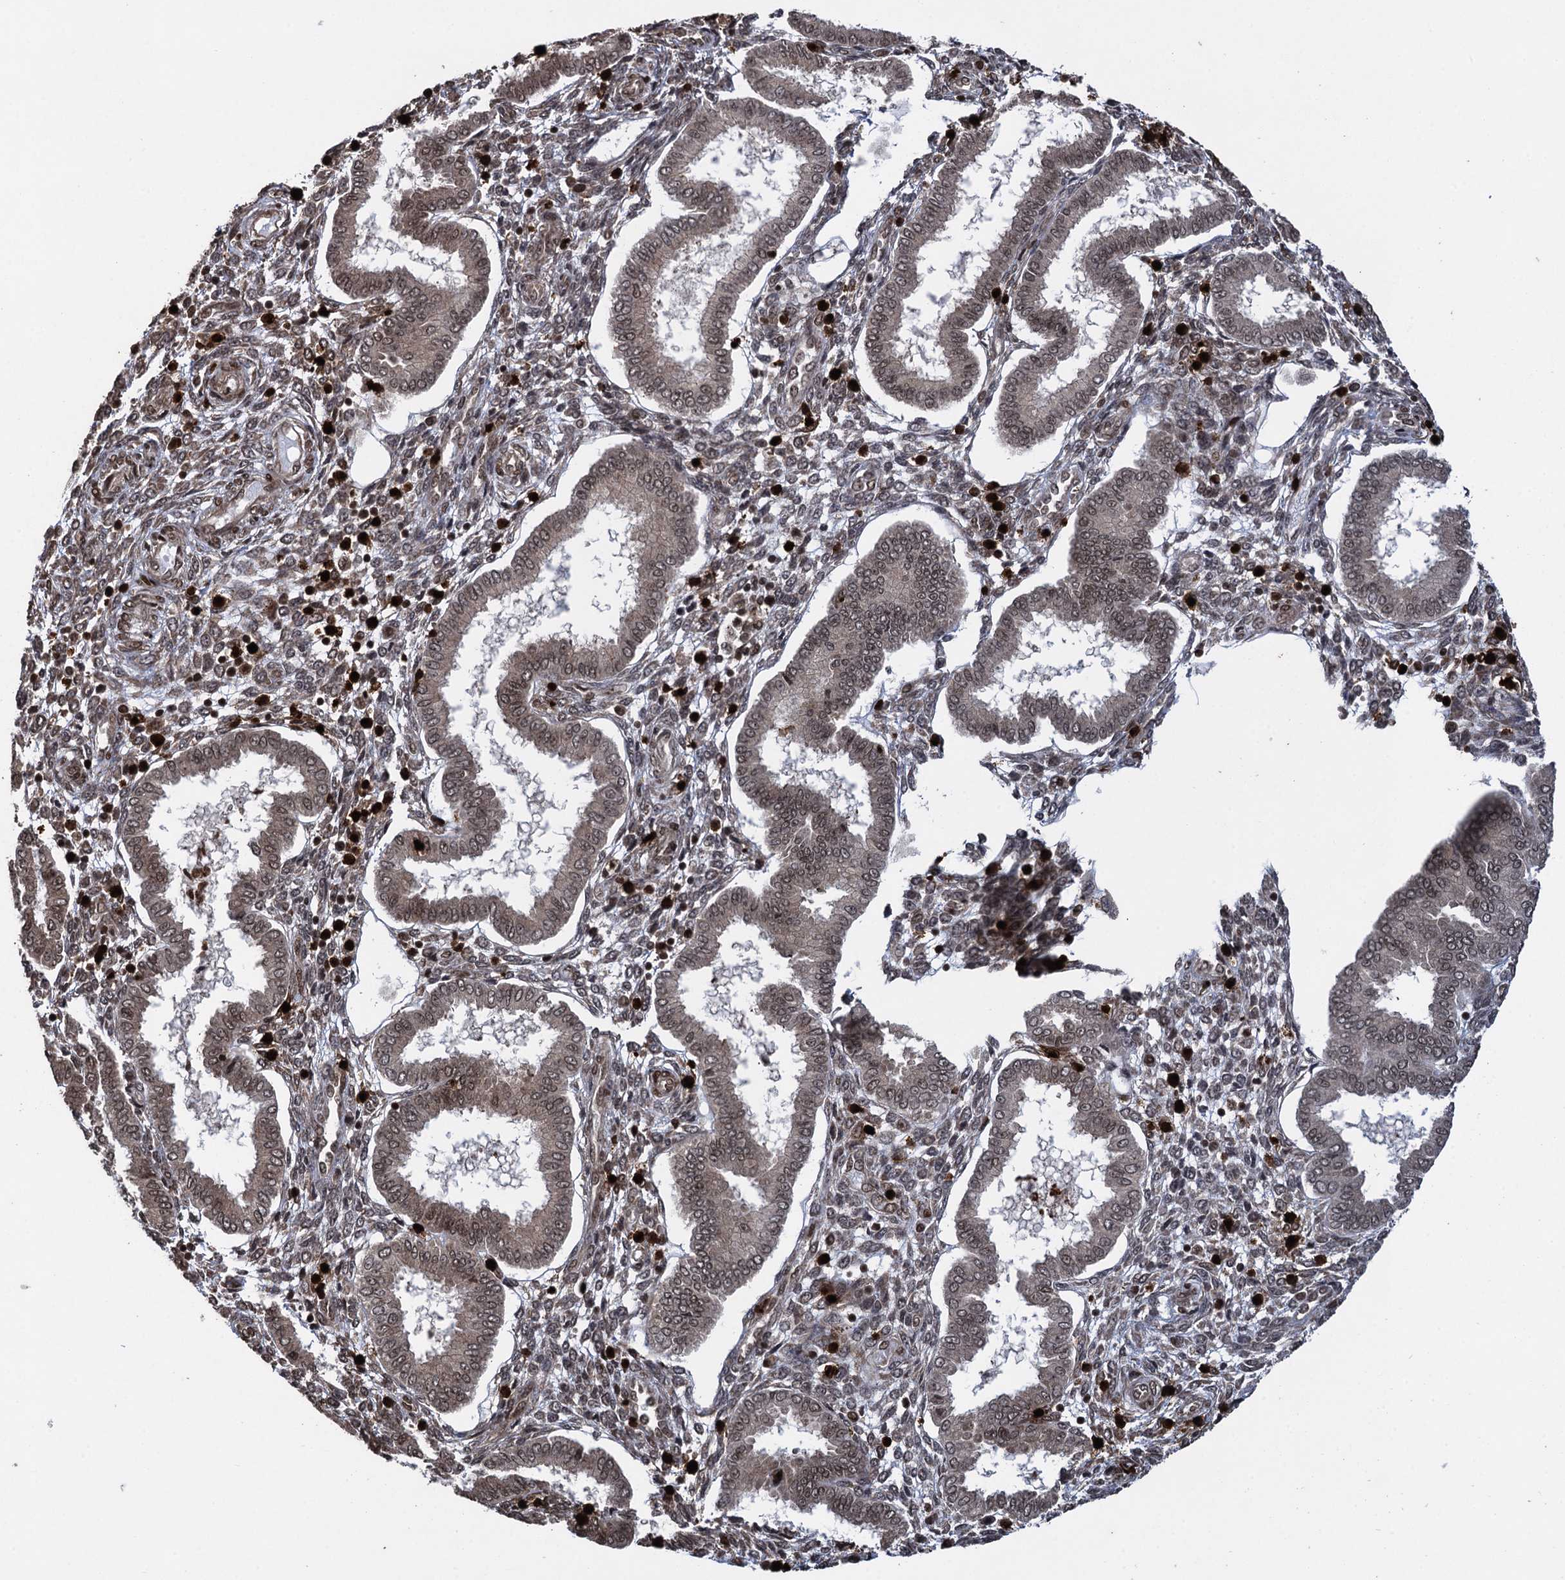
{"staining": {"intensity": "moderate", "quantity": ">75%", "location": "nuclear"}, "tissue": "endometrium", "cell_type": "Cells in endometrial stroma", "image_type": "normal", "snomed": [{"axis": "morphology", "description": "Normal tissue, NOS"}, {"axis": "topography", "description": "Endometrium"}], "caption": "This is a histology image of immunohistochemistry (IHC) staining of unremarkable endometrium, which shows moderate expression in the nuclear of cells in endometrial stroma.", "gene": "ZNF169", "patient": {"sex": "female", "age": 24}}